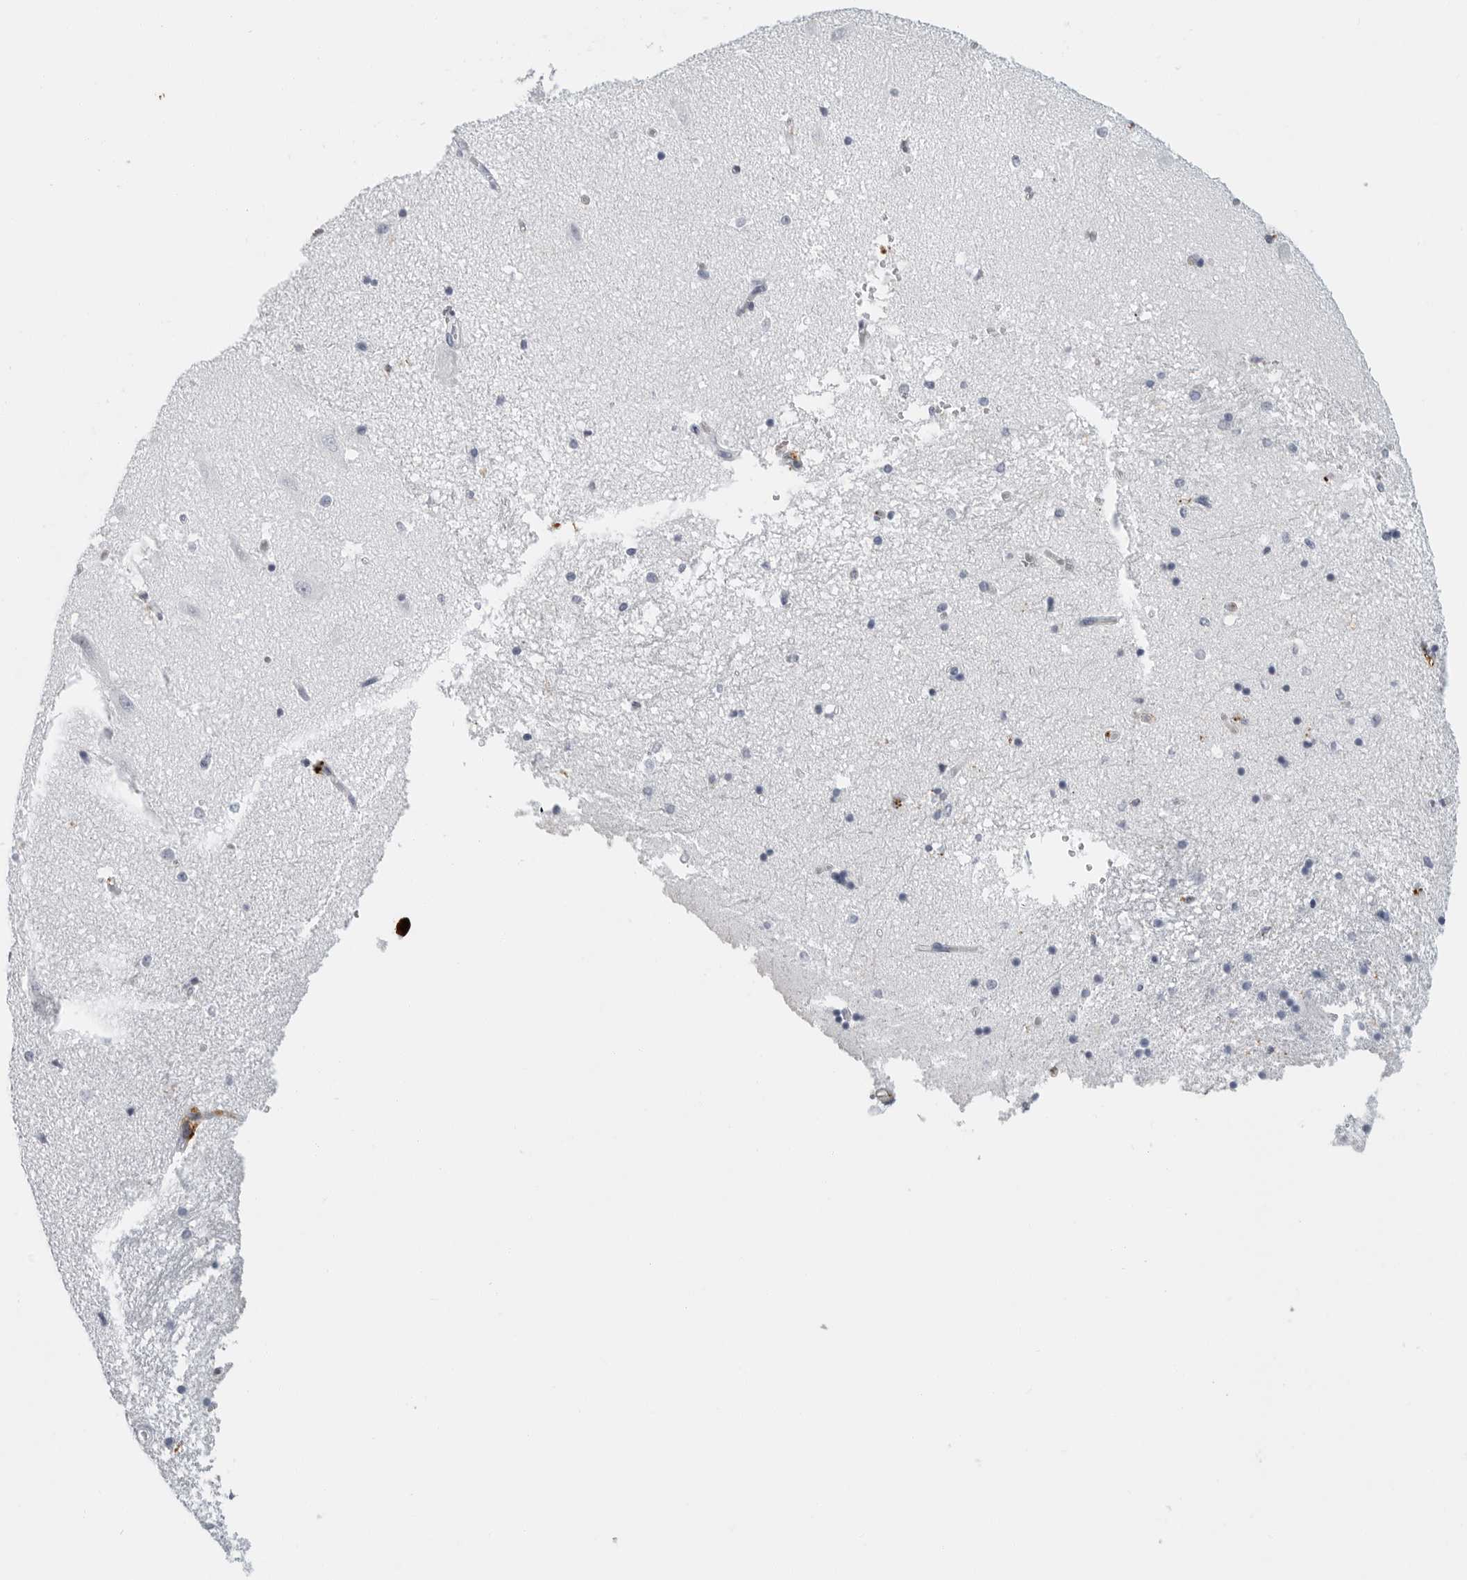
{"staining": {"intensity": "negative", "quantity": "none", "location": "none"}, "tissue": "hippocampus", "cell_type": "Glial cells", "image_type": "normal", "snomed": [{"axis": "morphology", "description": "Normal tissue, NOS"}, {"axis": "topography", "description": "Hippocampus"}], "caption": "Immunohistochemical staining of benign hippocampus exhibits no significant staining in glial cells.", "gene": "IFI30", "patient": {"sex": "male", "age": 45}}